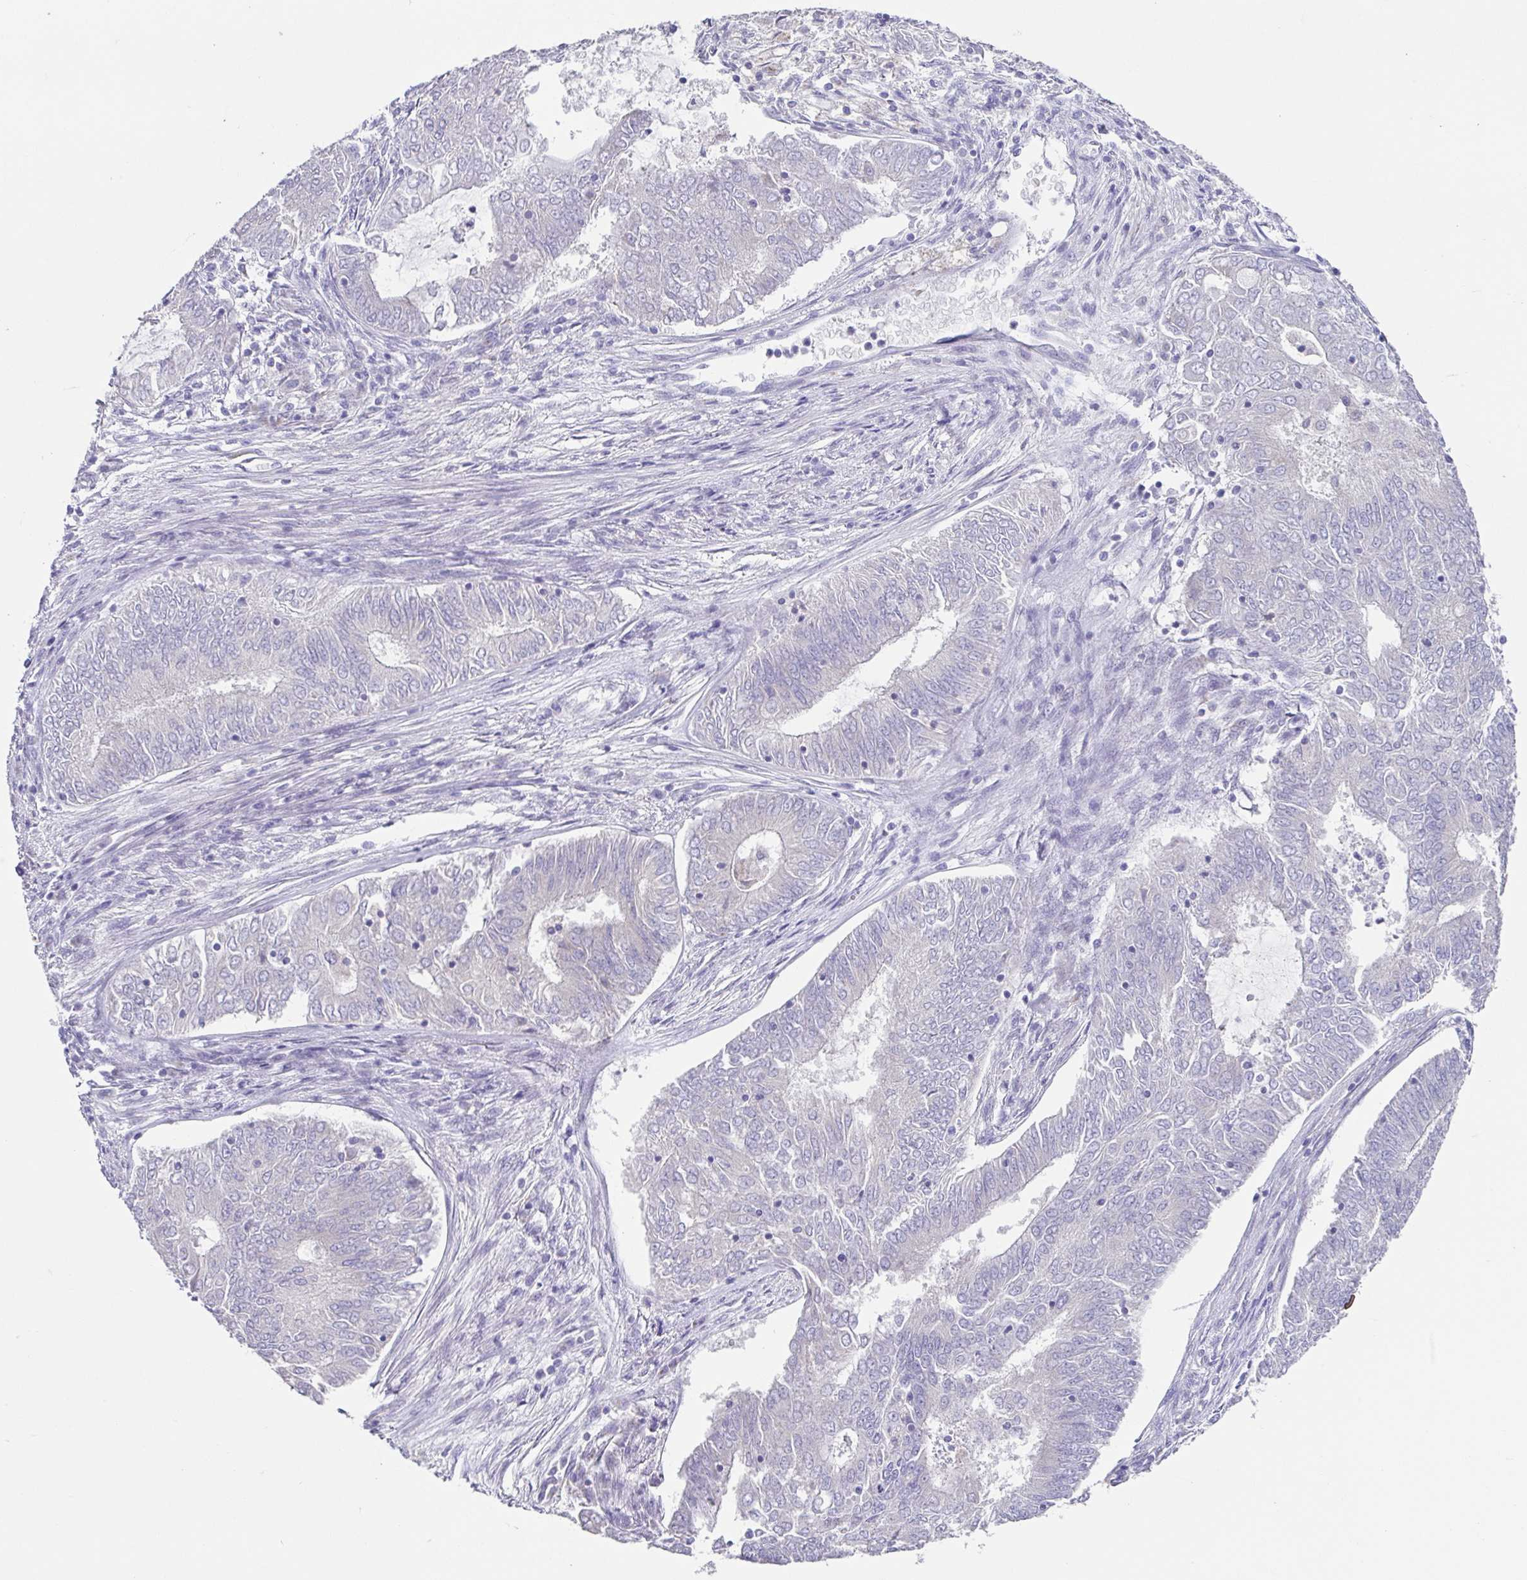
{"staining": {"intensity": "negative", "quantity": "none", "location": "none"}, "tissue": "endometrial cancer", "cell_type": "Tumor cells", "image_type": "cancer", "snomed": [{"axis": "morphology", "description": "Adenocarcinoma, NOS"}, {"axis": "topography", "description": "Endometrium"}], "caption": "Protein analysis of endometrial cancer exhibits no significant staining in tumor cells. The staining was performed using DAB (3,3'-diaminobenzidine) to visualize the protein expression in brown, while the nuclei were stained in blue with hematoxylin (Magnification: 20x).", "gene": "RDH11", "patient": {"sex": "female", "age": 62}}